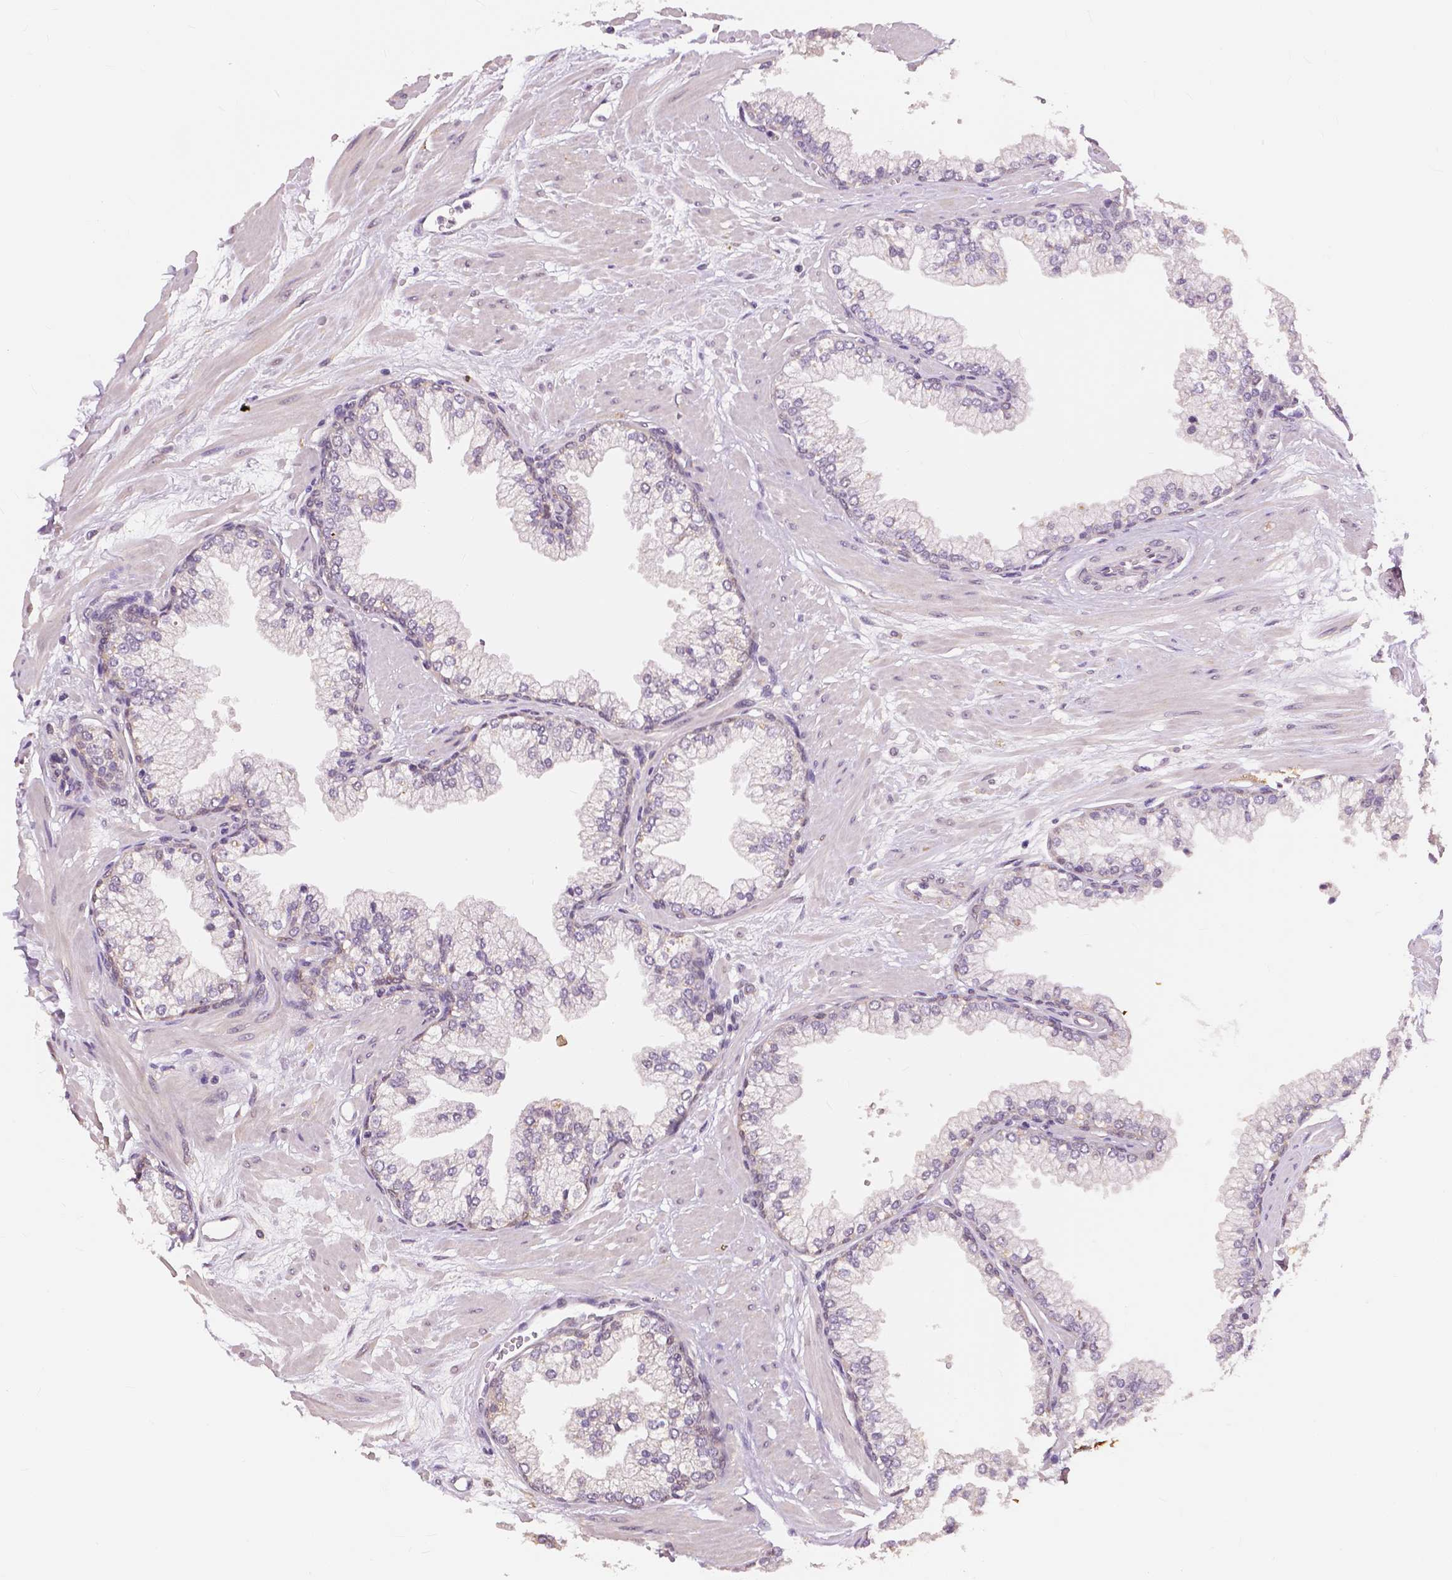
{"staining": {"intensity": "negative", "quantity": "none", "location": "none"}, "tissue": "prostate", "cell_type": "Glandular cells", "image_type": "normal", "snomed": [{"axis": "morphology", "description": "Normal tissue, NOS"}, {"axis": "topography", "description": "Prostate"}, {"axis": "topography", "description": "Peripheral nerve tissue"}], "caption": "Prostate stained for a protein using immunohistochemistry (IHC) reveals no staining glandular cells.", "gene": "MAP1LC3B", "patient": {"sex": "male", "age": 61}}